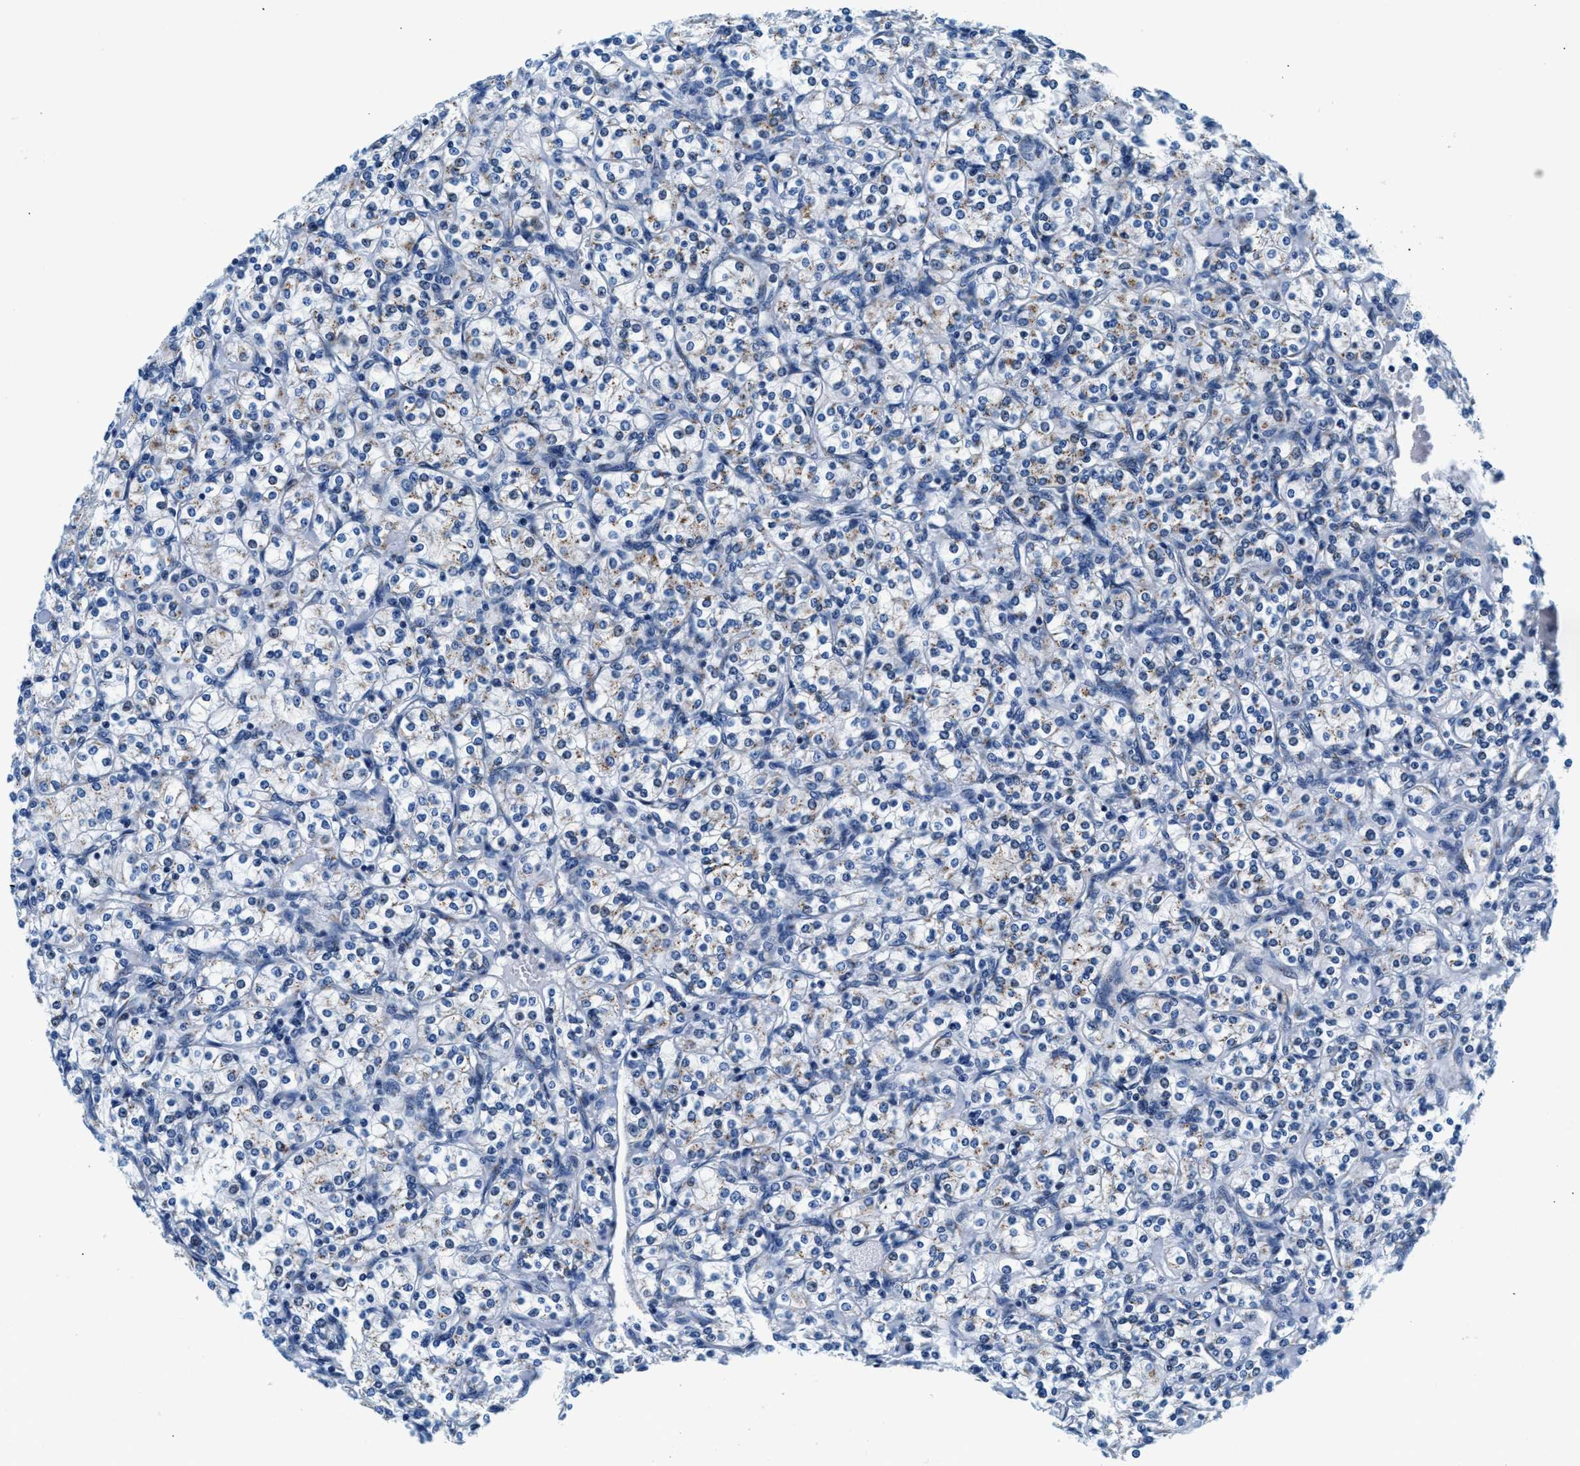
{"staining": {"intensity": "weak", "quantity": "<25%", "location": "cytoplasmic/membranous"}, "tissue": "renal cancer", "cell_type": "Tumor cells", "image_type": "cancer", "snomed": [{"axis": "morphology", "description": "Adenocarcinoma, NOS"}, {"axis": "topography", "description": "Kidney"}], "caption": "Tumor cells show no significant protein staining in renal adenocarcinoma. Brightfield microscopy of IHC stained with DAB (3,3'-diaminobenzidine) (brown) and hematoxylin (blue), captured at high magnification.", "gene": "VPS53", "patient": {"sex": "male", "age": 77}}